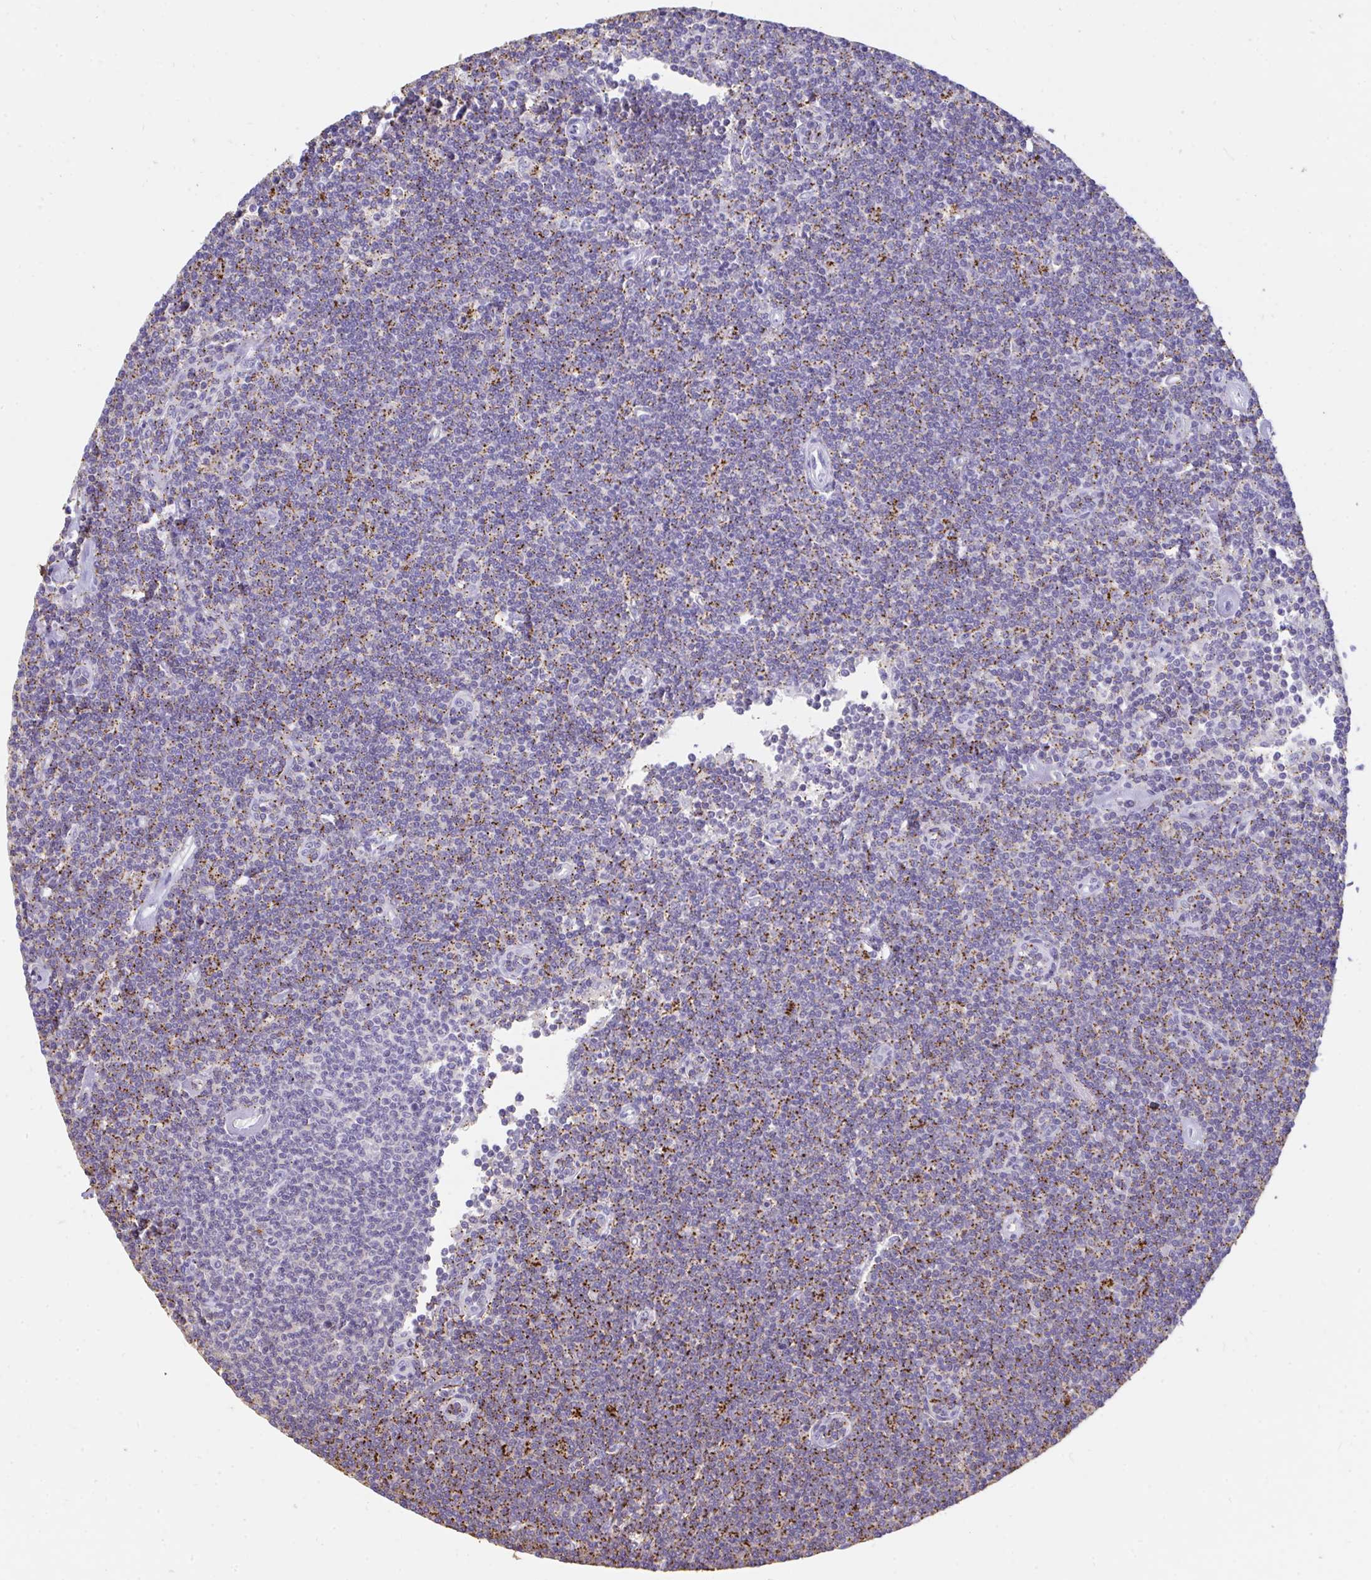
{"staining": {"intensity": "moderate", "quantity": "25%-75%", "location": "cytoplasmic/membranous"}, "tissue": "lymphoma", "cell_type": "Tumor cells", "image_type": "cancer", "snomed": [{"axis": "morphology", "description": "Malignant lymphoma, non-Hodgkin's type, Low grade"}, {"axis": "topography", "description": "Lymph node"}], "caption": "Tumor cells display moderate cytoplasmic/membranous expression in about 25%-75% of cells in lymphoma. Ihc stains the protein in brown and the nuclei are stained blue.", "gene": "CFL1", "patient": {"sex": "female", "age": 73}}